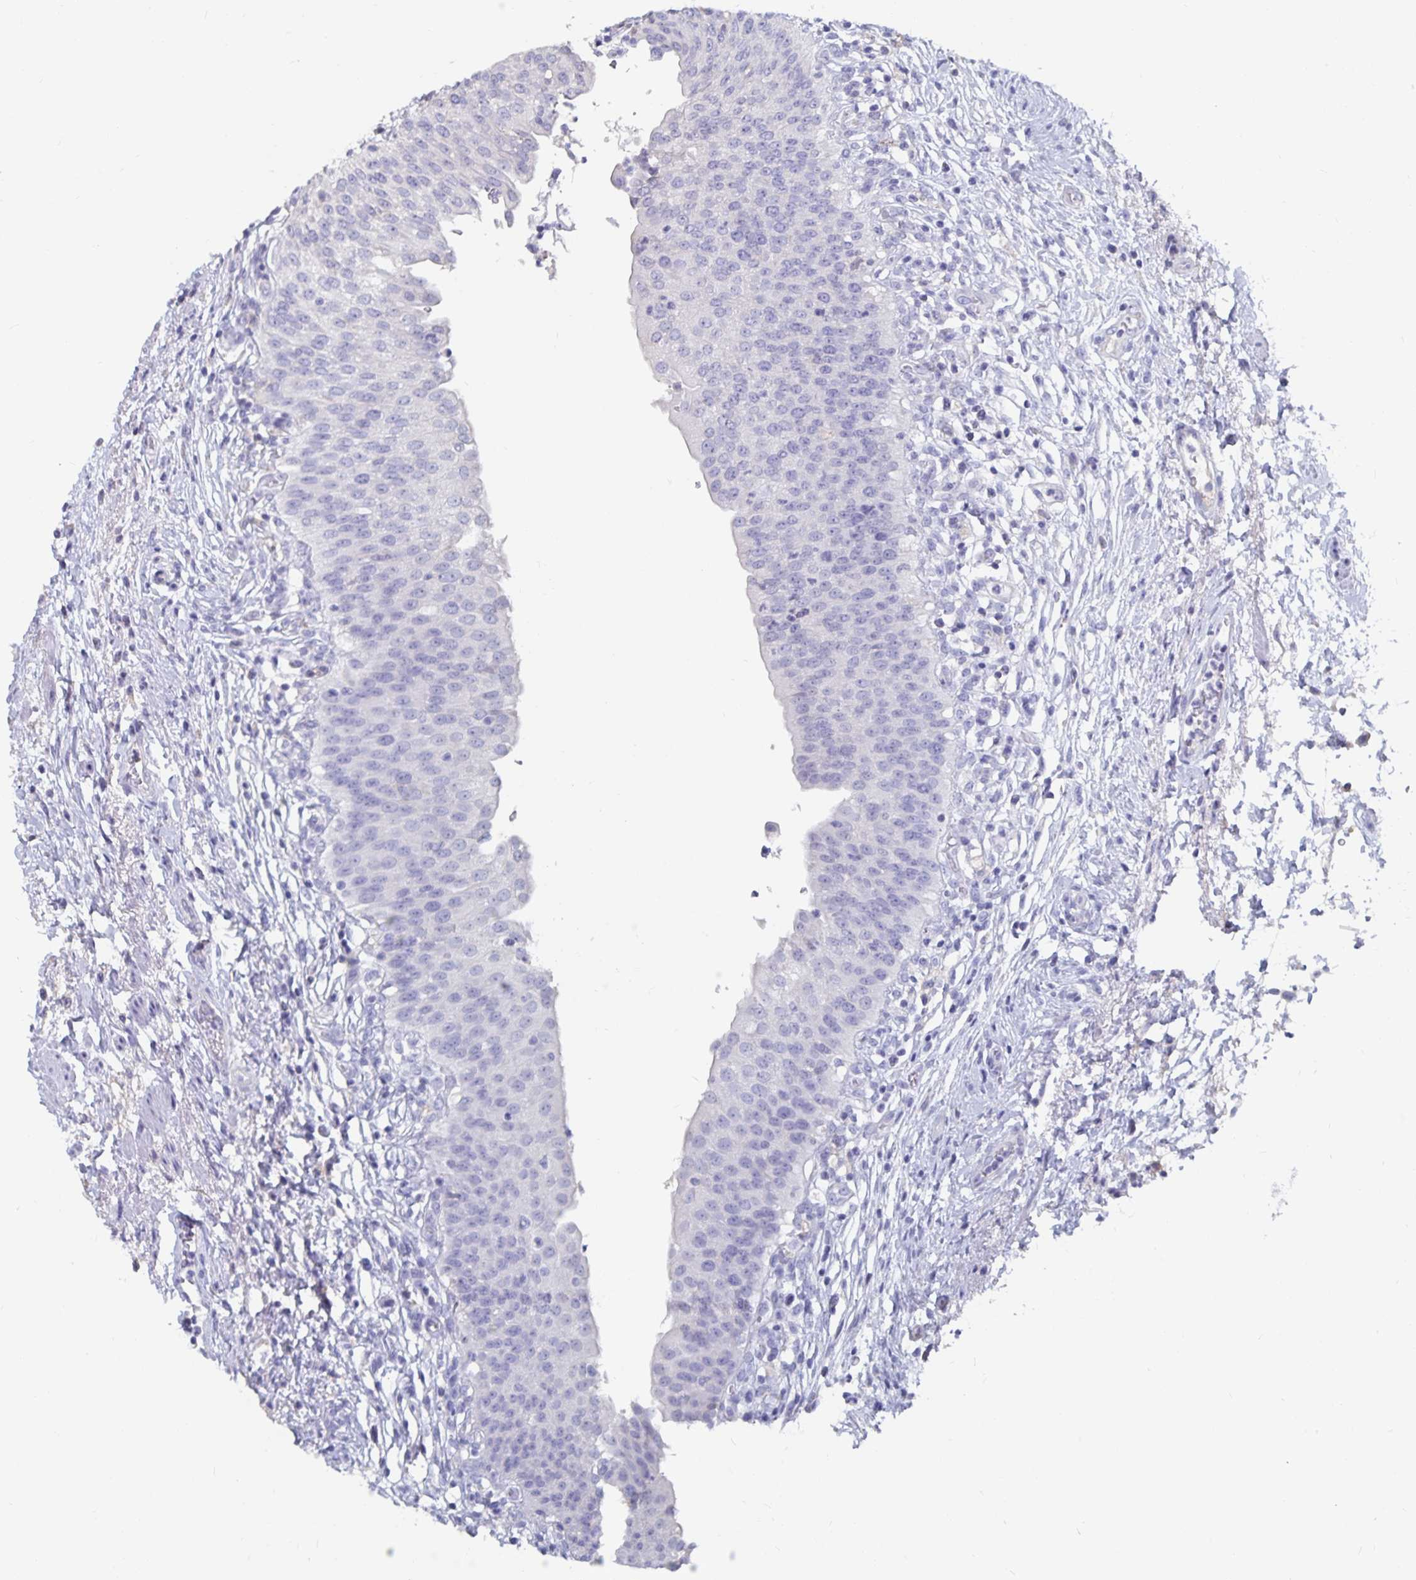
{"staining": {"intensity": "negative", "quantity": "none", "location": "none"}, "tissue": "urinary bladder", "cell_type": "Urothelial cells", "image_type": "normal", "snomed": [{"axis": "morphology", "description": "Normal tissue, NOS"}, {"axis": "topography", "description": "Urinary bladder"}, {"axis": "topography", "description": "Peripheral nerve tissue"}], "caption": "Urothelial cells are negative for brown protein staining in unremarkable urinary bladder. The staining is performed using DAB (3,3'-diaminobenzidine) brown chromogen with nuclei counter-stained in using hematoxylin.", "gene": "CFAP69", "patient": {"sex": "female", "age": 60}}